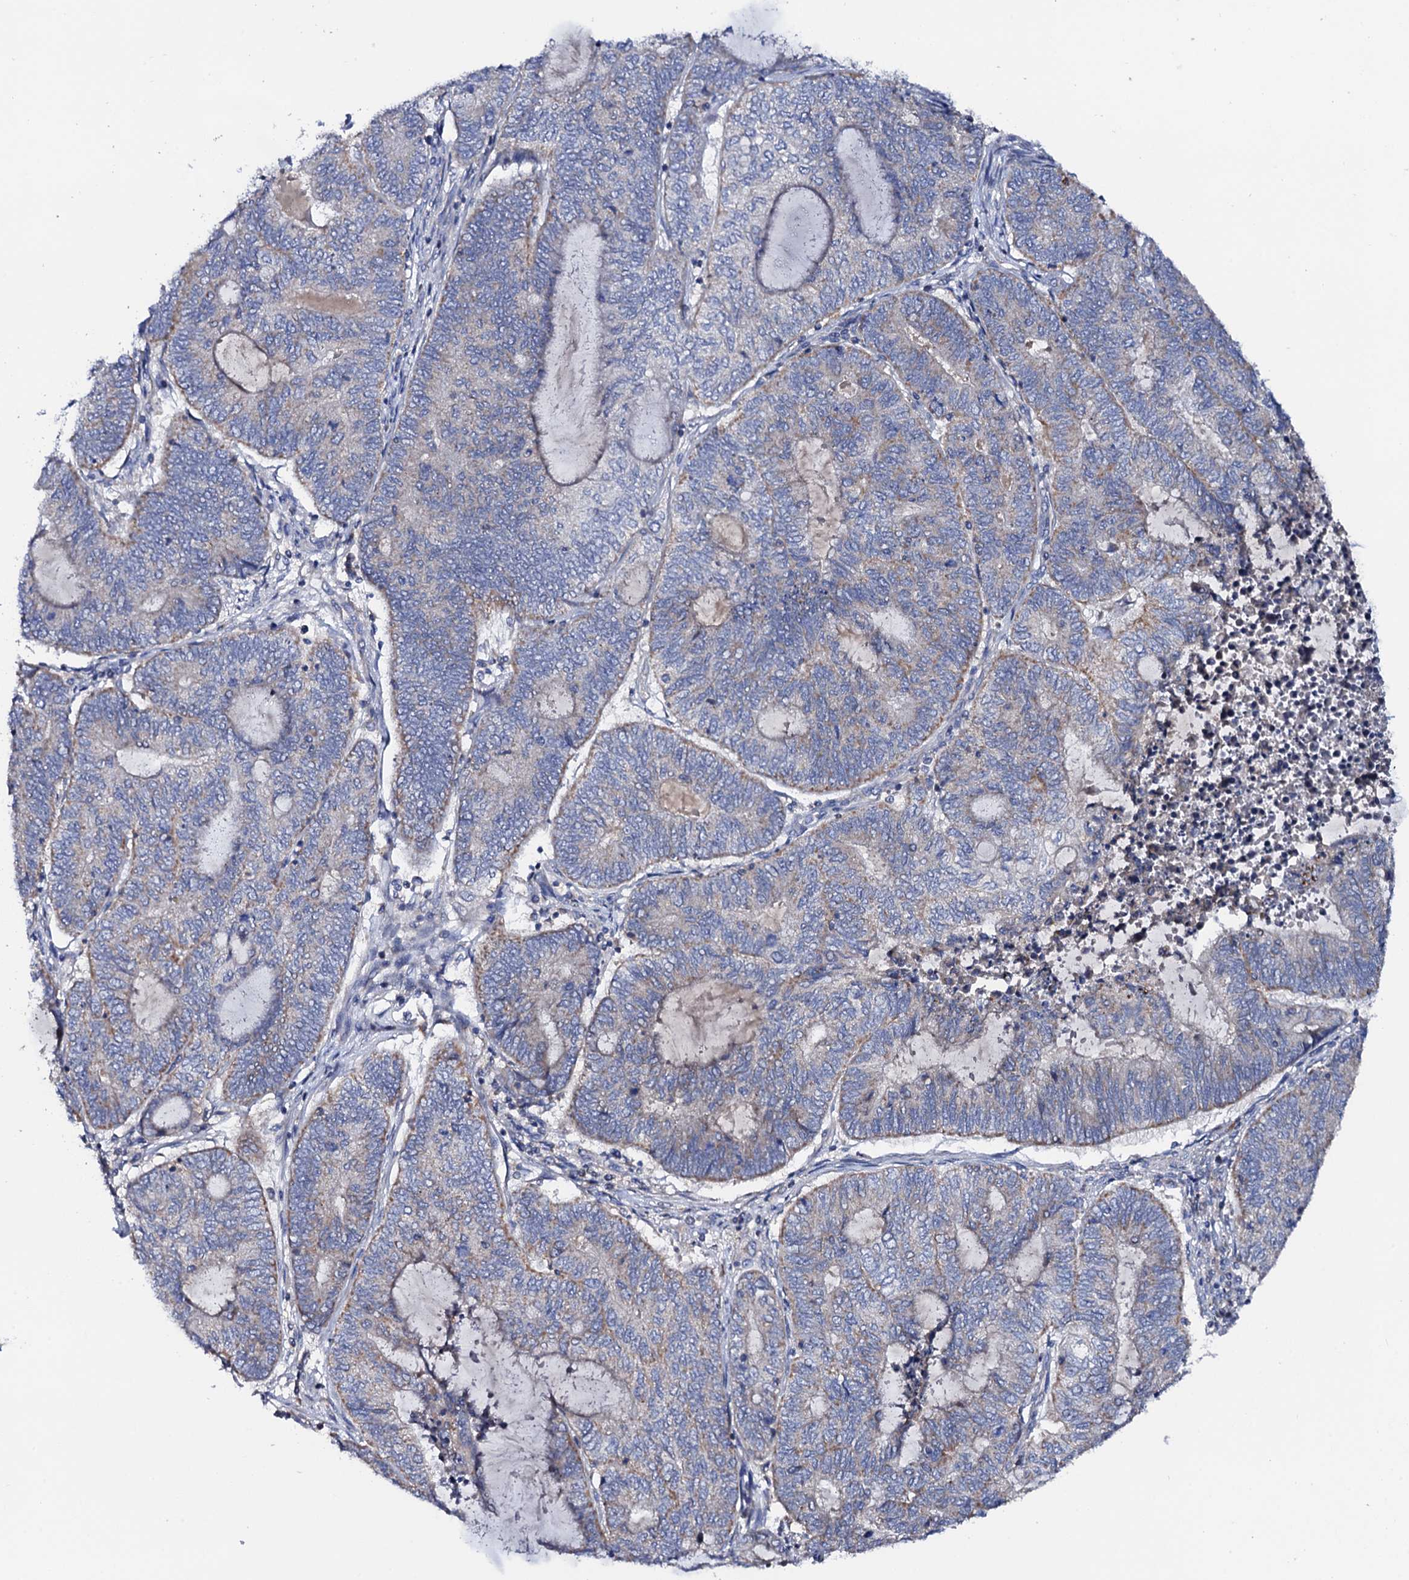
{"staining": {"intensity": "weak", "quantity": "<25%", "location": "cytoplasmic/membranous"}, "tissue": "endometrial cancer", "cell_type": "Tumor cells", "image_type": "cancer", "snomed": [{"axis": "morphology", "description": "Adenocarcinoma, NOS"}, {"axis": "topography", "description": "Uterus"}, {"axis": "topography", "description": "Endometrium"}], "caption": "This is a image of immunohistochemistry staining of endometrial adenocarcinoma, which shows no positivity in tumor cells. (Brightfield microscopy of DAB (3,3'-diaminobenzidine) immunohistochemistry (IHC) at high magnification).", "gene": "MRPL48", "patient": {"sex": "female", "age": 70}}